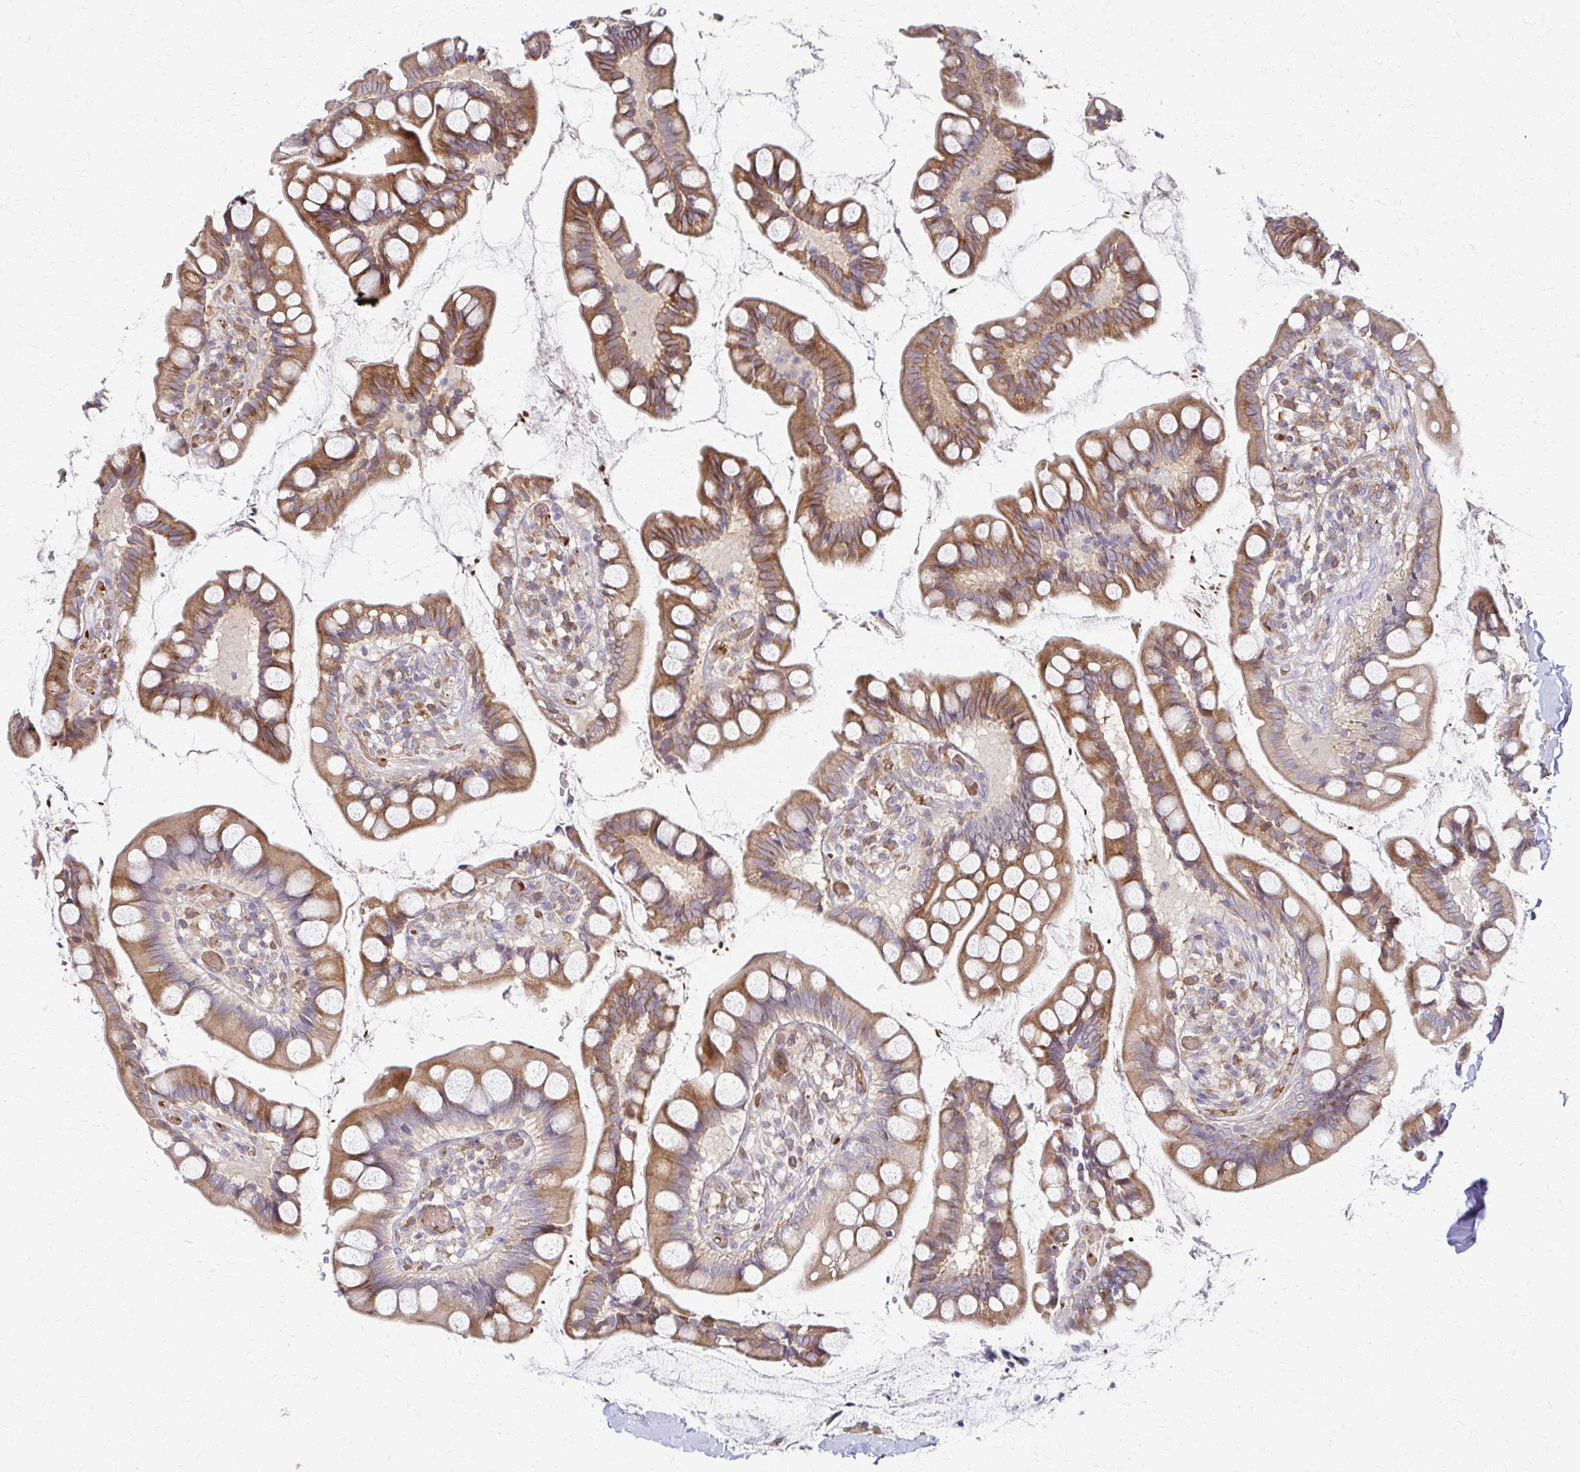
{"staining": {"intensity": "moderate", "quantity": ">75%", "location": "cytoplasmic/membranous"}, "tissue": "small intestine", "cell_type": "Glandular cells", "image_type": "normal", "snomed": [{"axis": "morphology", "description": "Normal tissue, NOS"}, {"axis": "topography", "description": "Small intestine"}], "caption": "Benign small intestine reveals moderate cytoplasmic/membranous staining in approximately >75% of glandular cells.", "gene": "SKA2", "patient": {"sex": "male", "age": 70}}